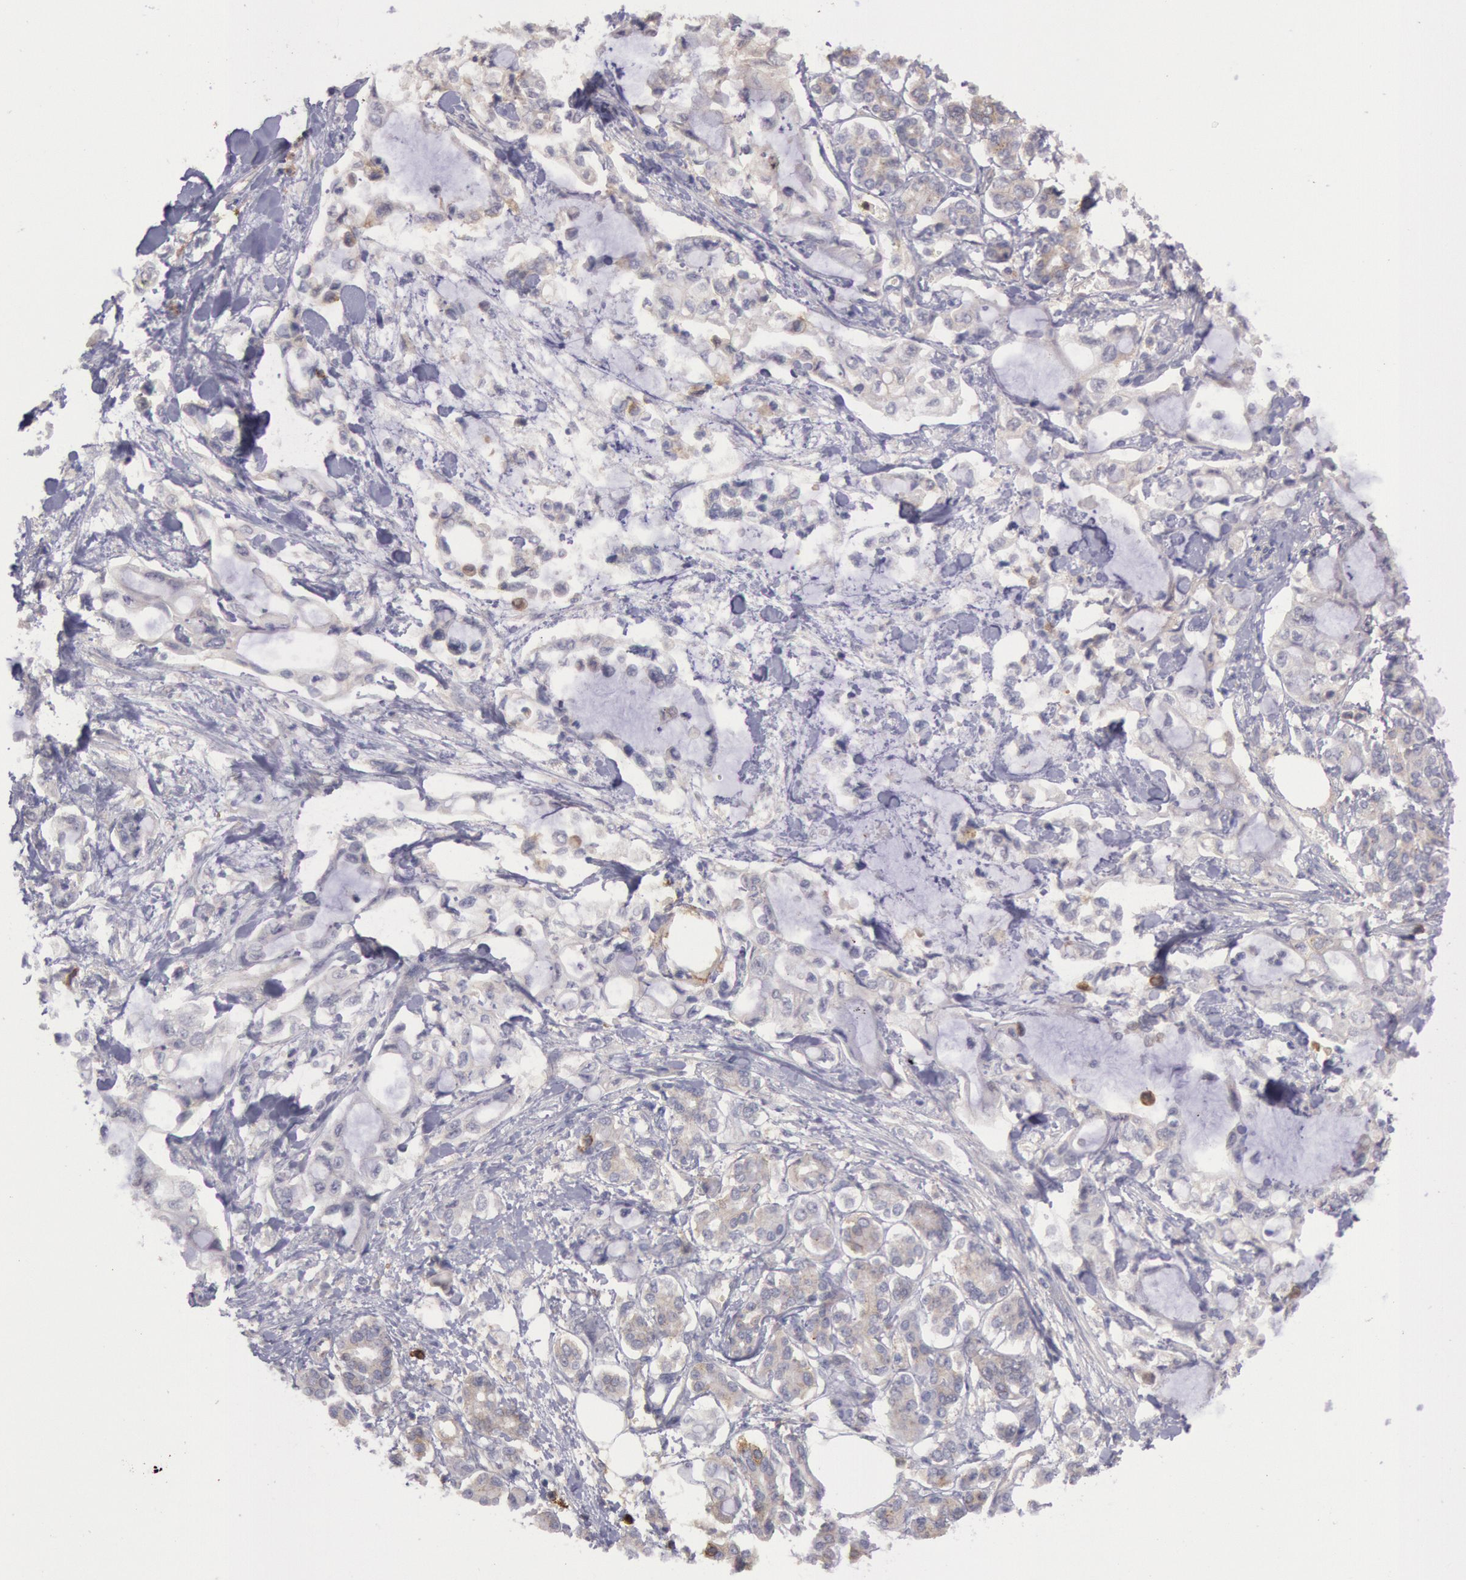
{"staining": {"intensity": "weak", "quantity": "25%-75%", "location": "cytoplasmic/membranous"}, "tissue": "pancreatic cancer", "cell_type": "Tumor cells", "image_type": "cancer", "snomed": [{"axis": "morphology", "description": "Adenocarcinoma, NOS"}, {"axis": "topography", "description": "Pancreas"}], "caption": "Pancreatic cancer tissue displays weak cytoplasmic/membranous staining in approximately 25%-75% of tumor cells", "gene": "TRIB2", "patient": {"sex": "female", "age": 70}}